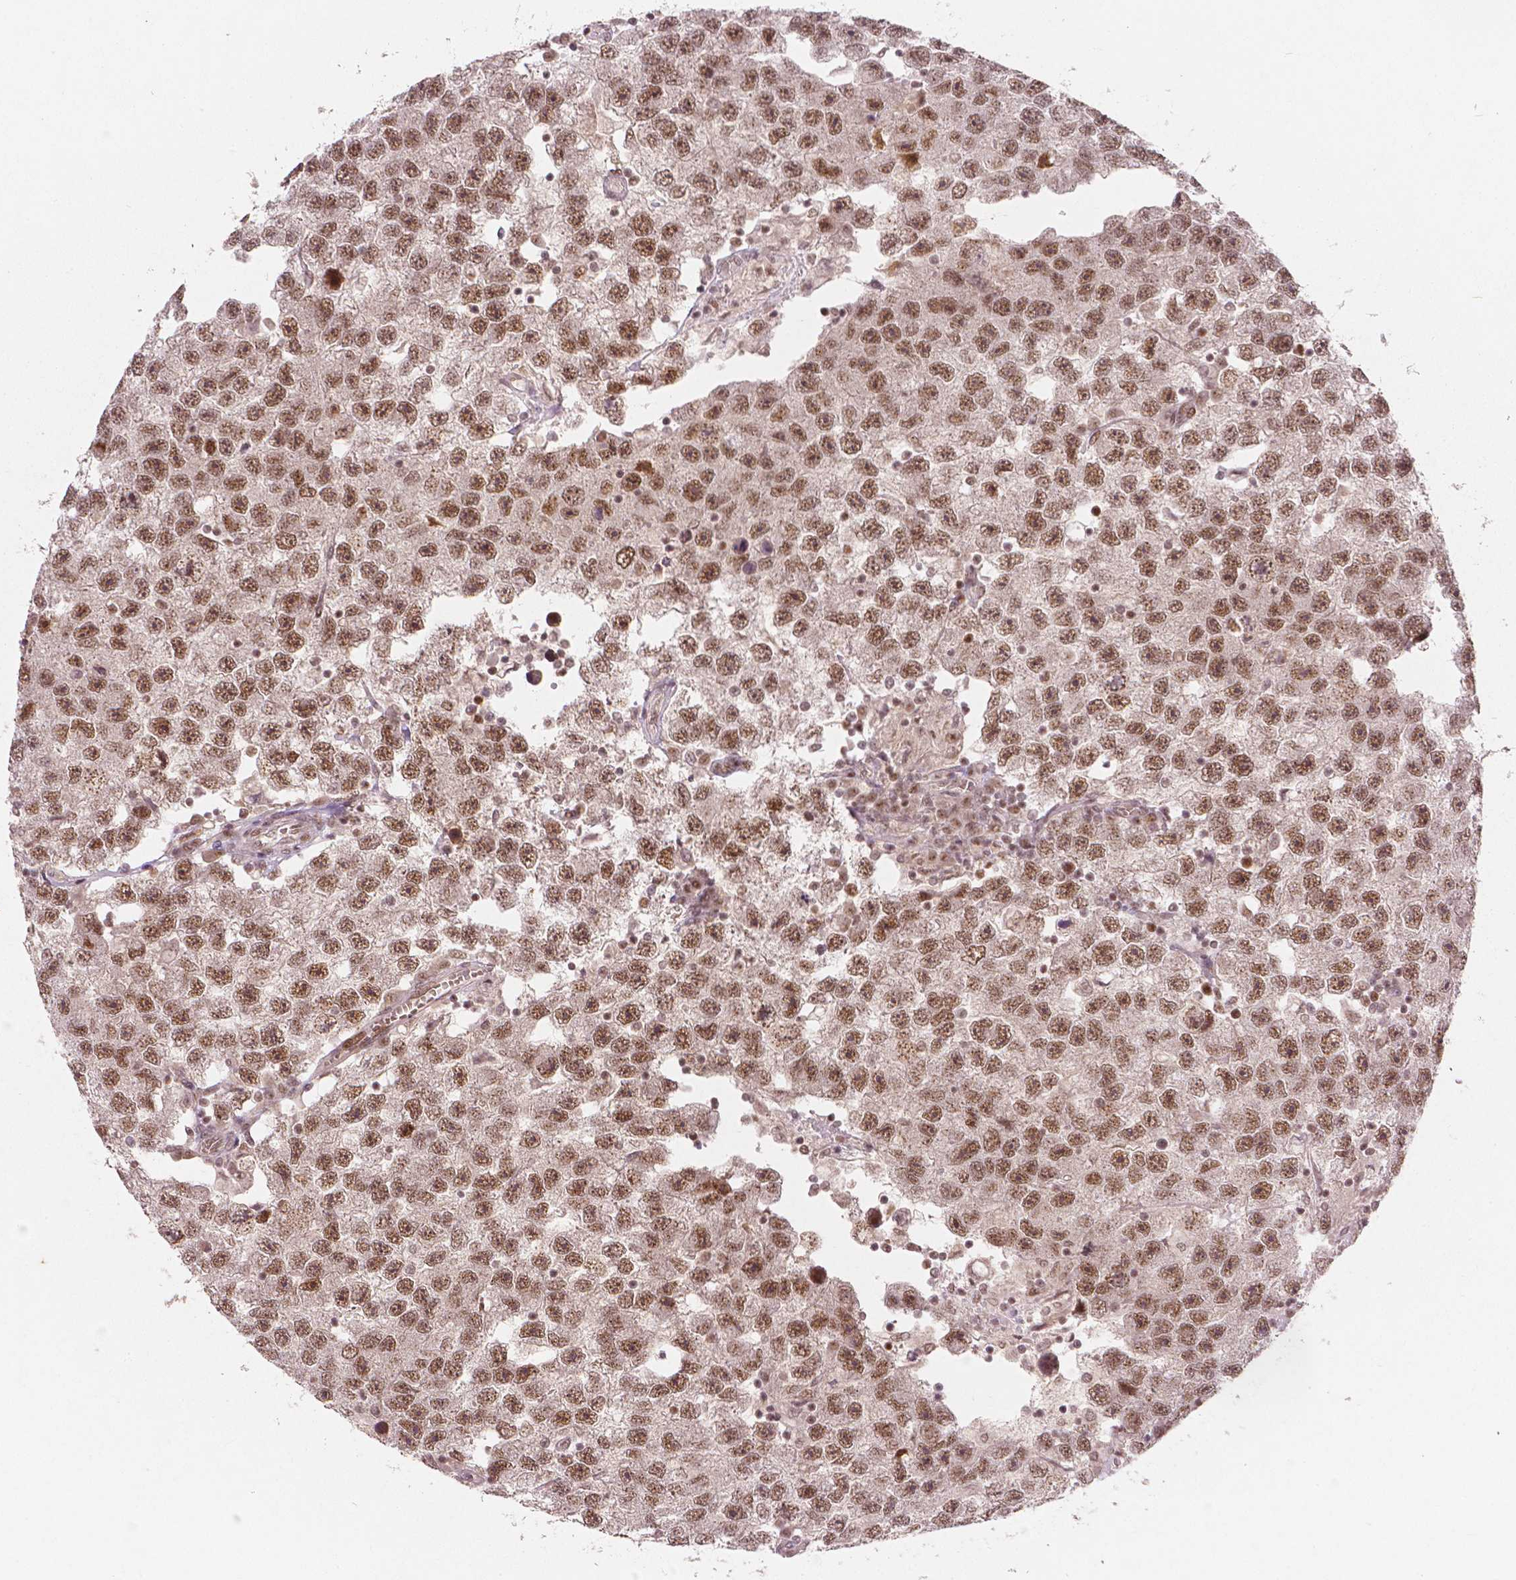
{"staining": {"intensity": "moderate", "quantity": ">75%", "location": "nuclear"}, "tissue": "testis cancer", "cell_type": "Tumor cells", "image_type": "cancer", "snomed": [{"axis": "morphology", "description": "Seminoma, NOS"}, {"axis": "topography", "description": "Testis"}], "caption": "This micrograph reveals IHC staining of seminoma (testis), with medium moderate nuclear positivity in approximately >75% of tumor cells.", "gene": "NSD2", "patient": {"sex": "male", "age": 26}}